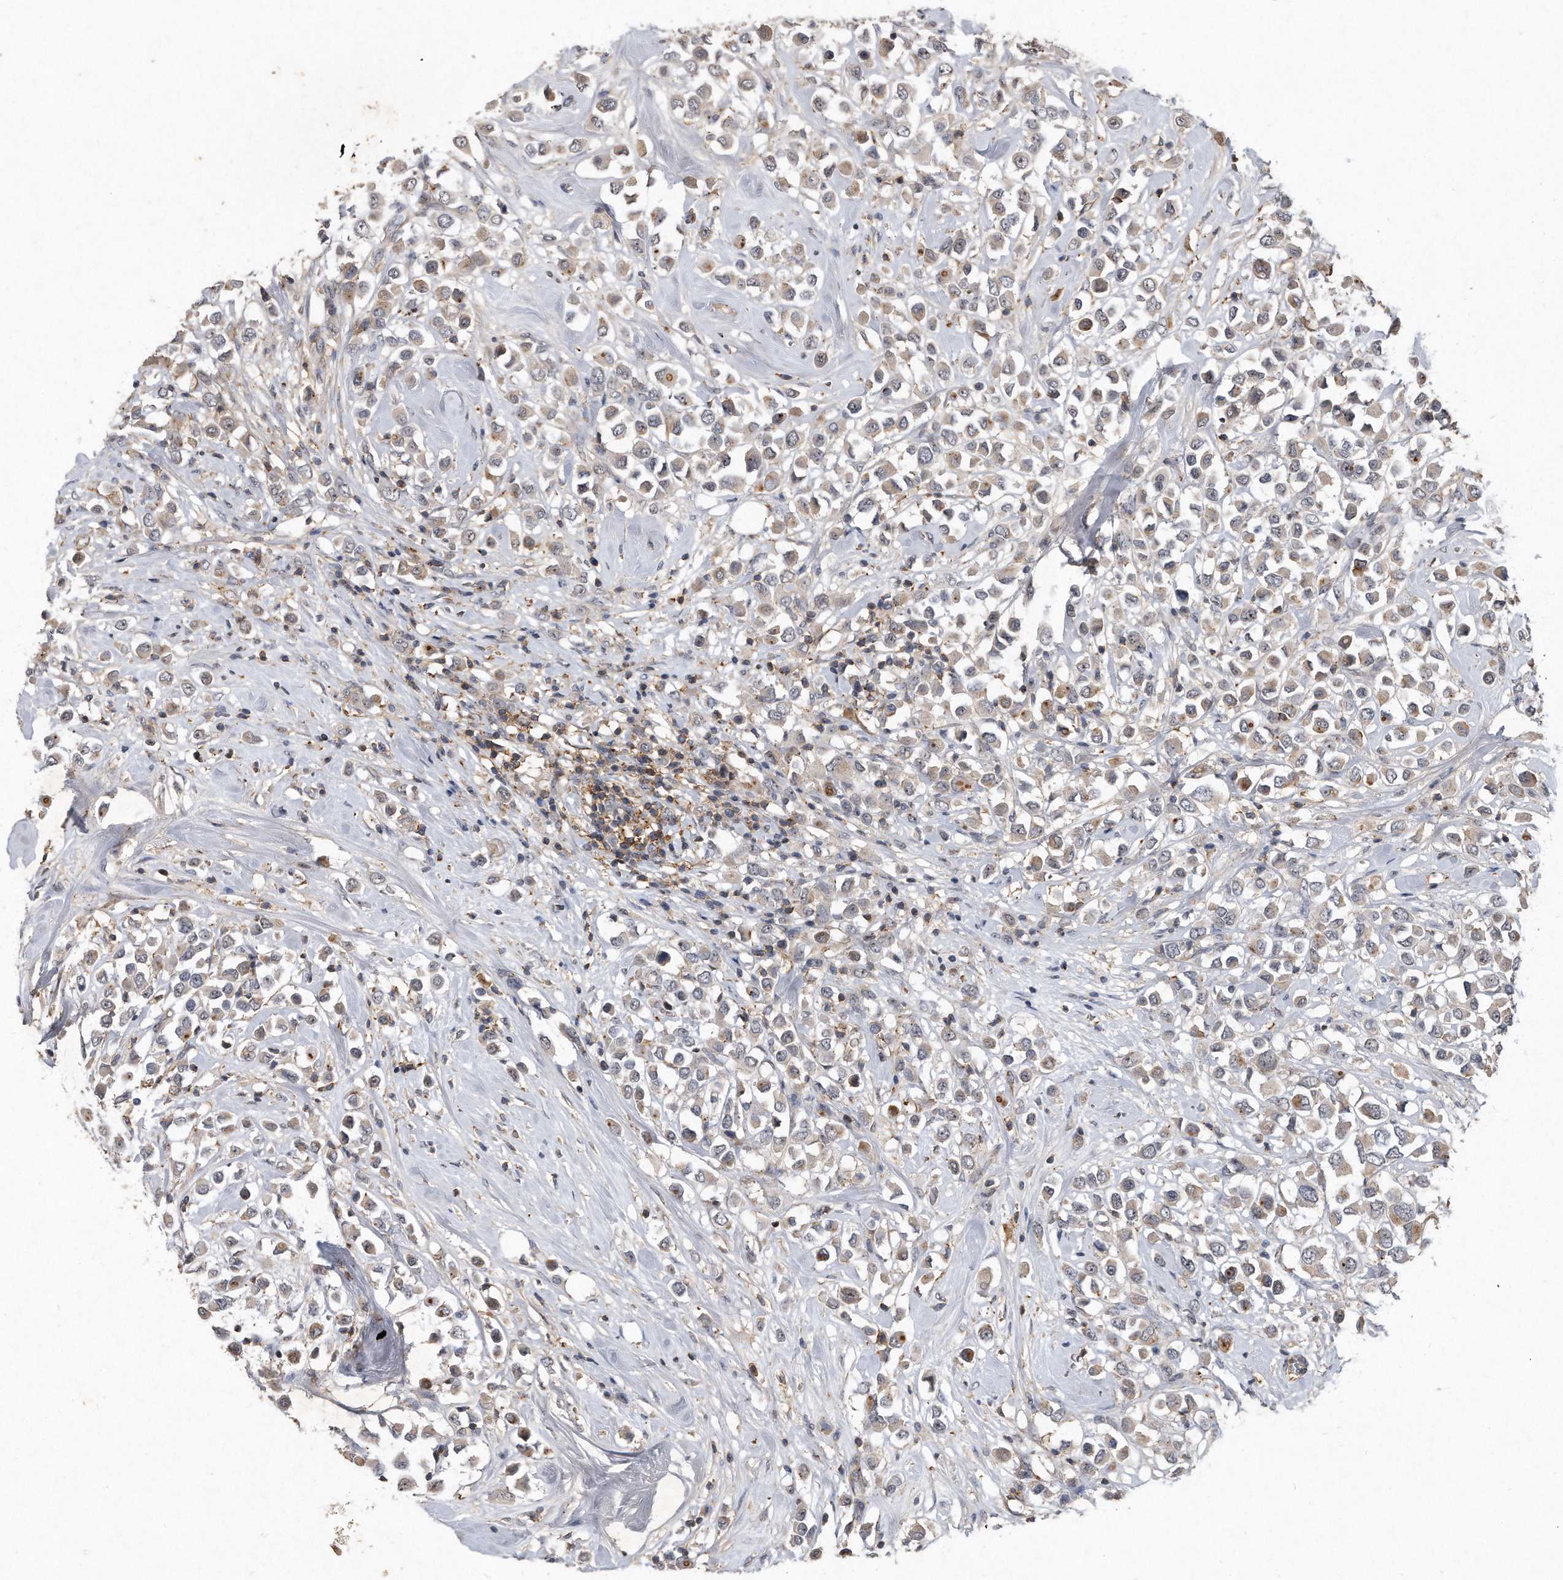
{"staining": {"intensity": "weak", "quantity": "25%-75%", "location": "cytoplasmic/membranous,nuclear"}, "tissue": "breast cancer", "cell_type": "Tumor cells", "image_type": "cancer", "snomed": [{"axis": "morphology", "description": "Duct carcinoma"}, {"axis": "topography", "description": "Breast"}], "caption": "A photomicrograph of human breast cancer (invasive ductal carcinoma) stained for a protein reveals weak cytoplasmic/membranous and nuclear brown staining in tumor cells.", "gene": "PGBD2", "patient": {"sex": "female", "age": 61}}